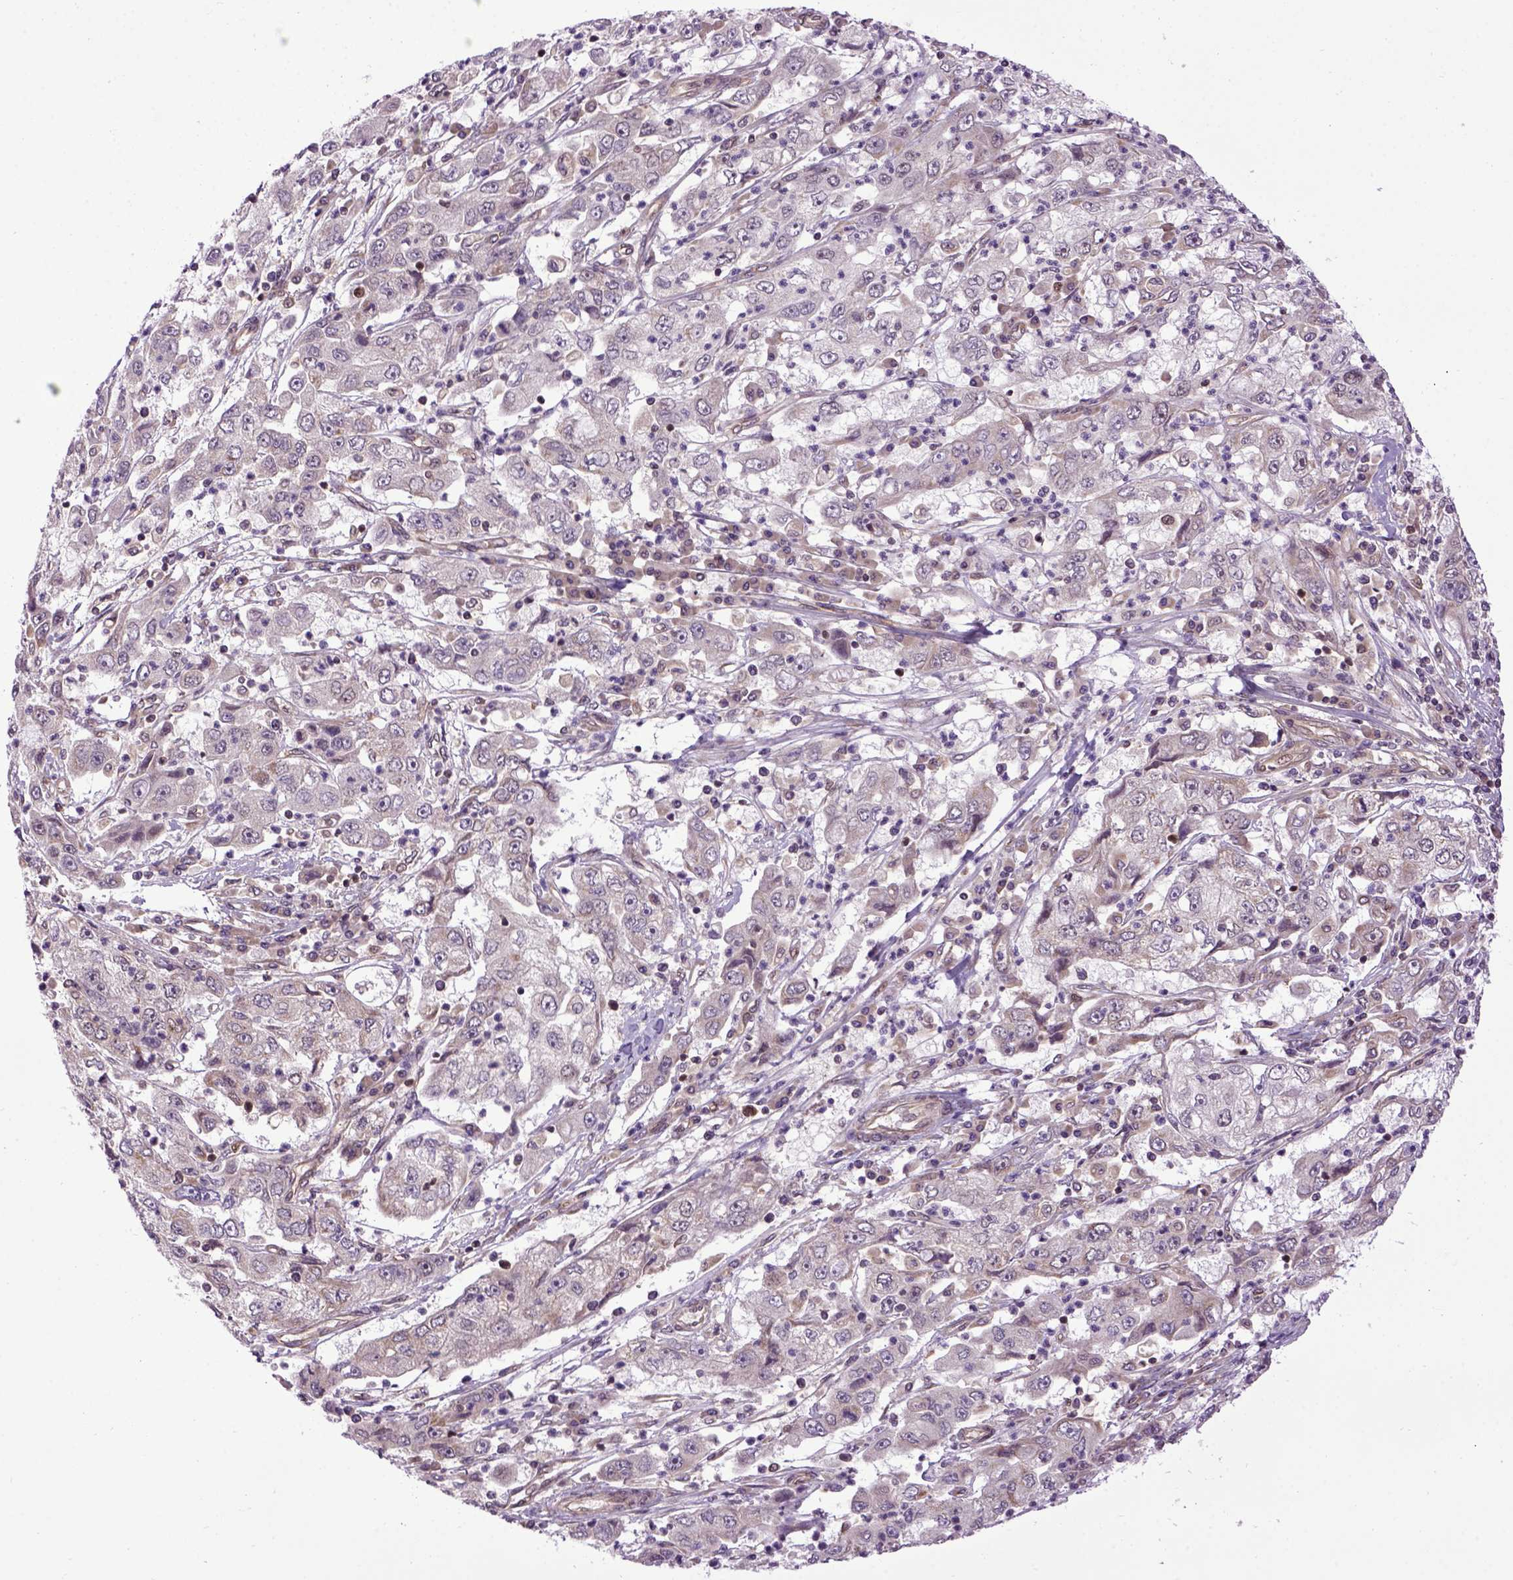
{"staining": {"intensity": "weak", "quantity": "25%-75%", "location": "cytoplasmic/membranous"}, "tissue": "cervical cancer", "cell_type": "Tumor cells", "image_type": "cancer", "snomed": [{"axis": "morphology", "description": "Squamous cell carcinoma, NOS"}, {"axis": "topography", "description": "Cervix"}], "caption": "Cervical squamous cell carcinoma was stained to show a protein in brown. There is low levels of weak cytoplasmic/membranous positivity in approximately 25%-75% of tumor cells. (IHC, brightfield microscopy, high magnification).", "gene": "WDR48", "patient": {"sex": "female", "age": 36}}